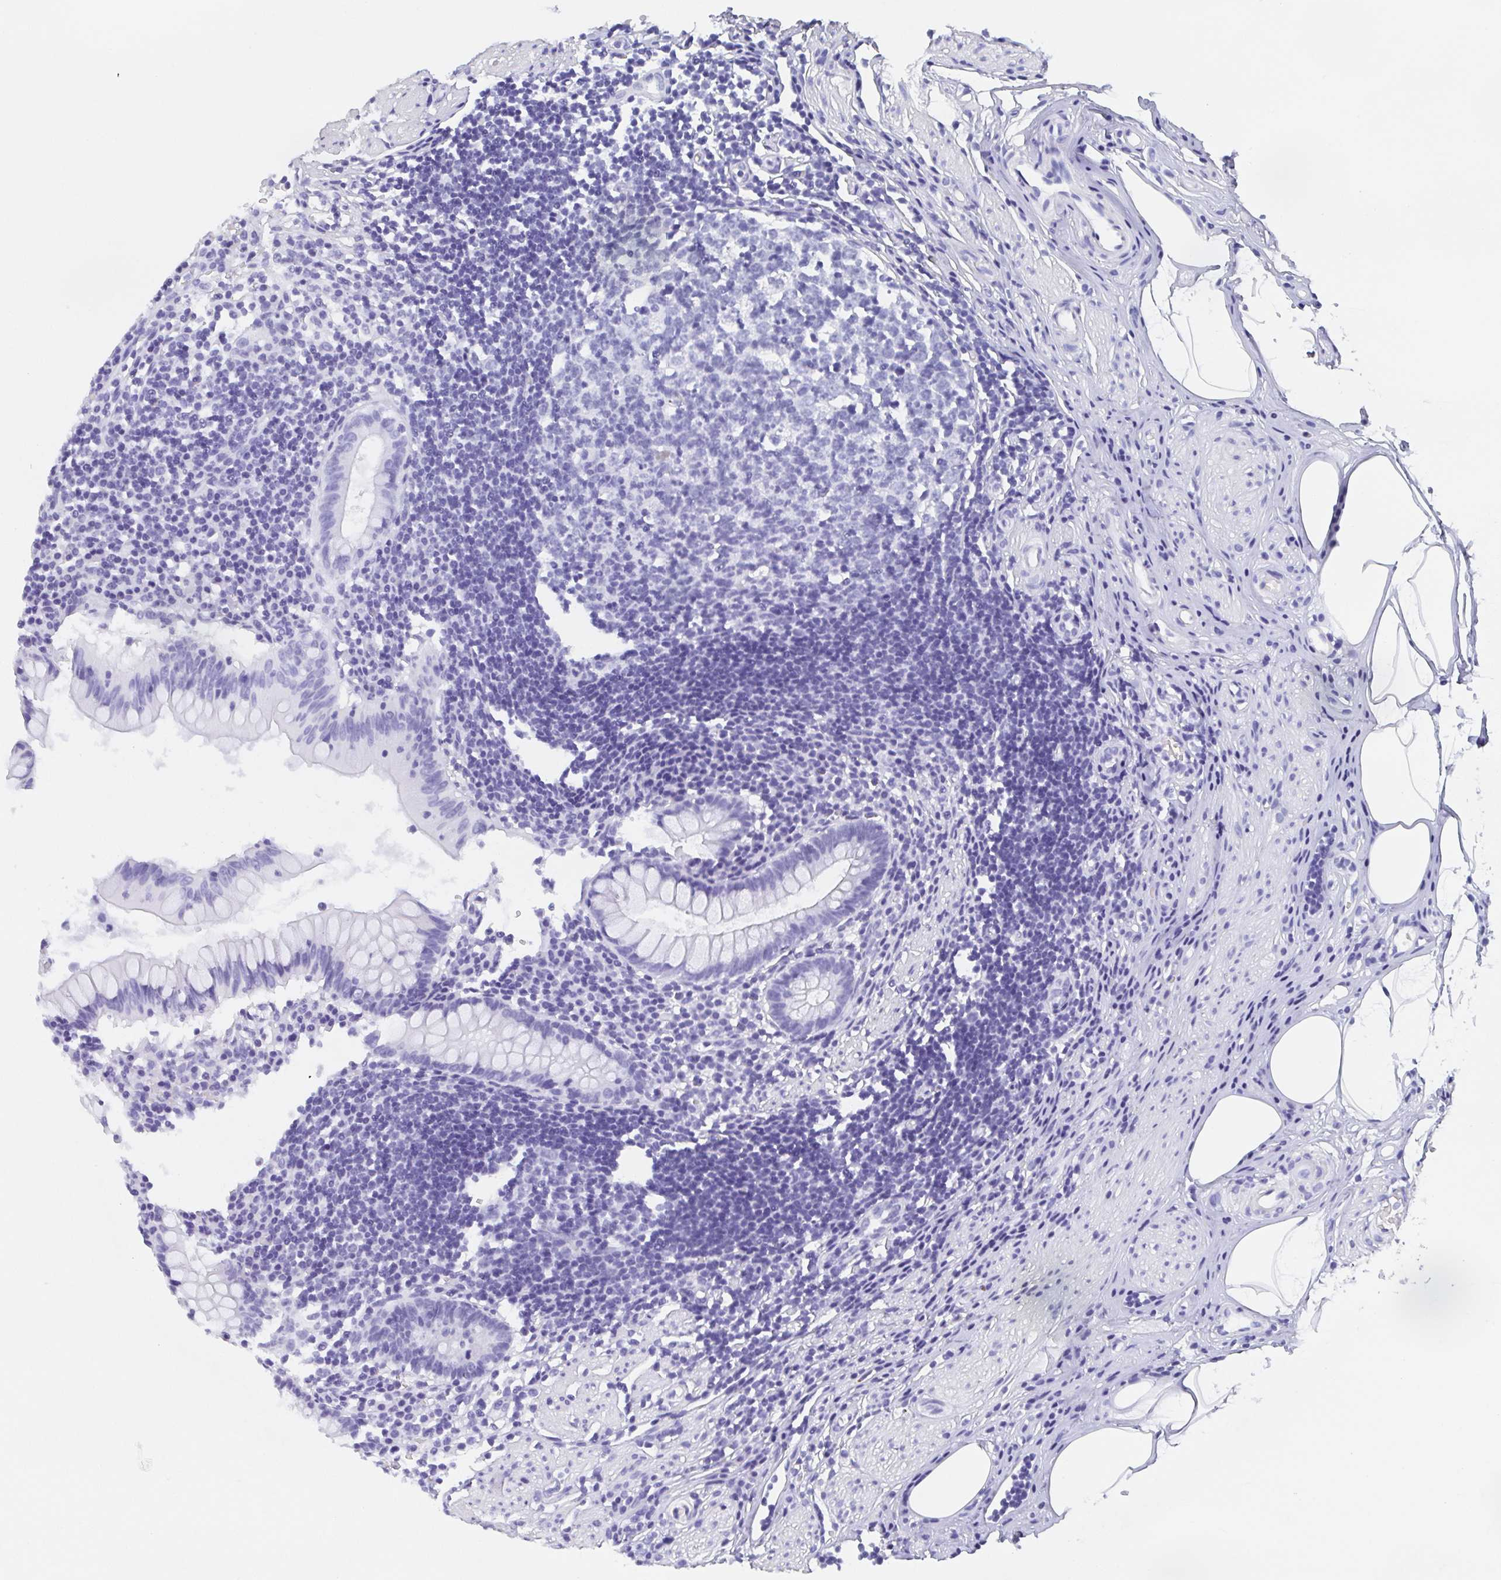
{"staining": {"intensity": "negative", "quantity": "none", "location": "none"}, "tissue": "appendix", "cell_type": "Glandular cells", "image_type": "normal", "snomed": [{"axis": "morphology", "description": "Normal tissue, NOS"}, {"axis": "topography", "description": "Appendix"}], "caption": "Immunohistochemistry of benign appendix shows no expression in glandular cells.", "gene": "AGFG2", "patient": {"sex": "female", "age": 56}}